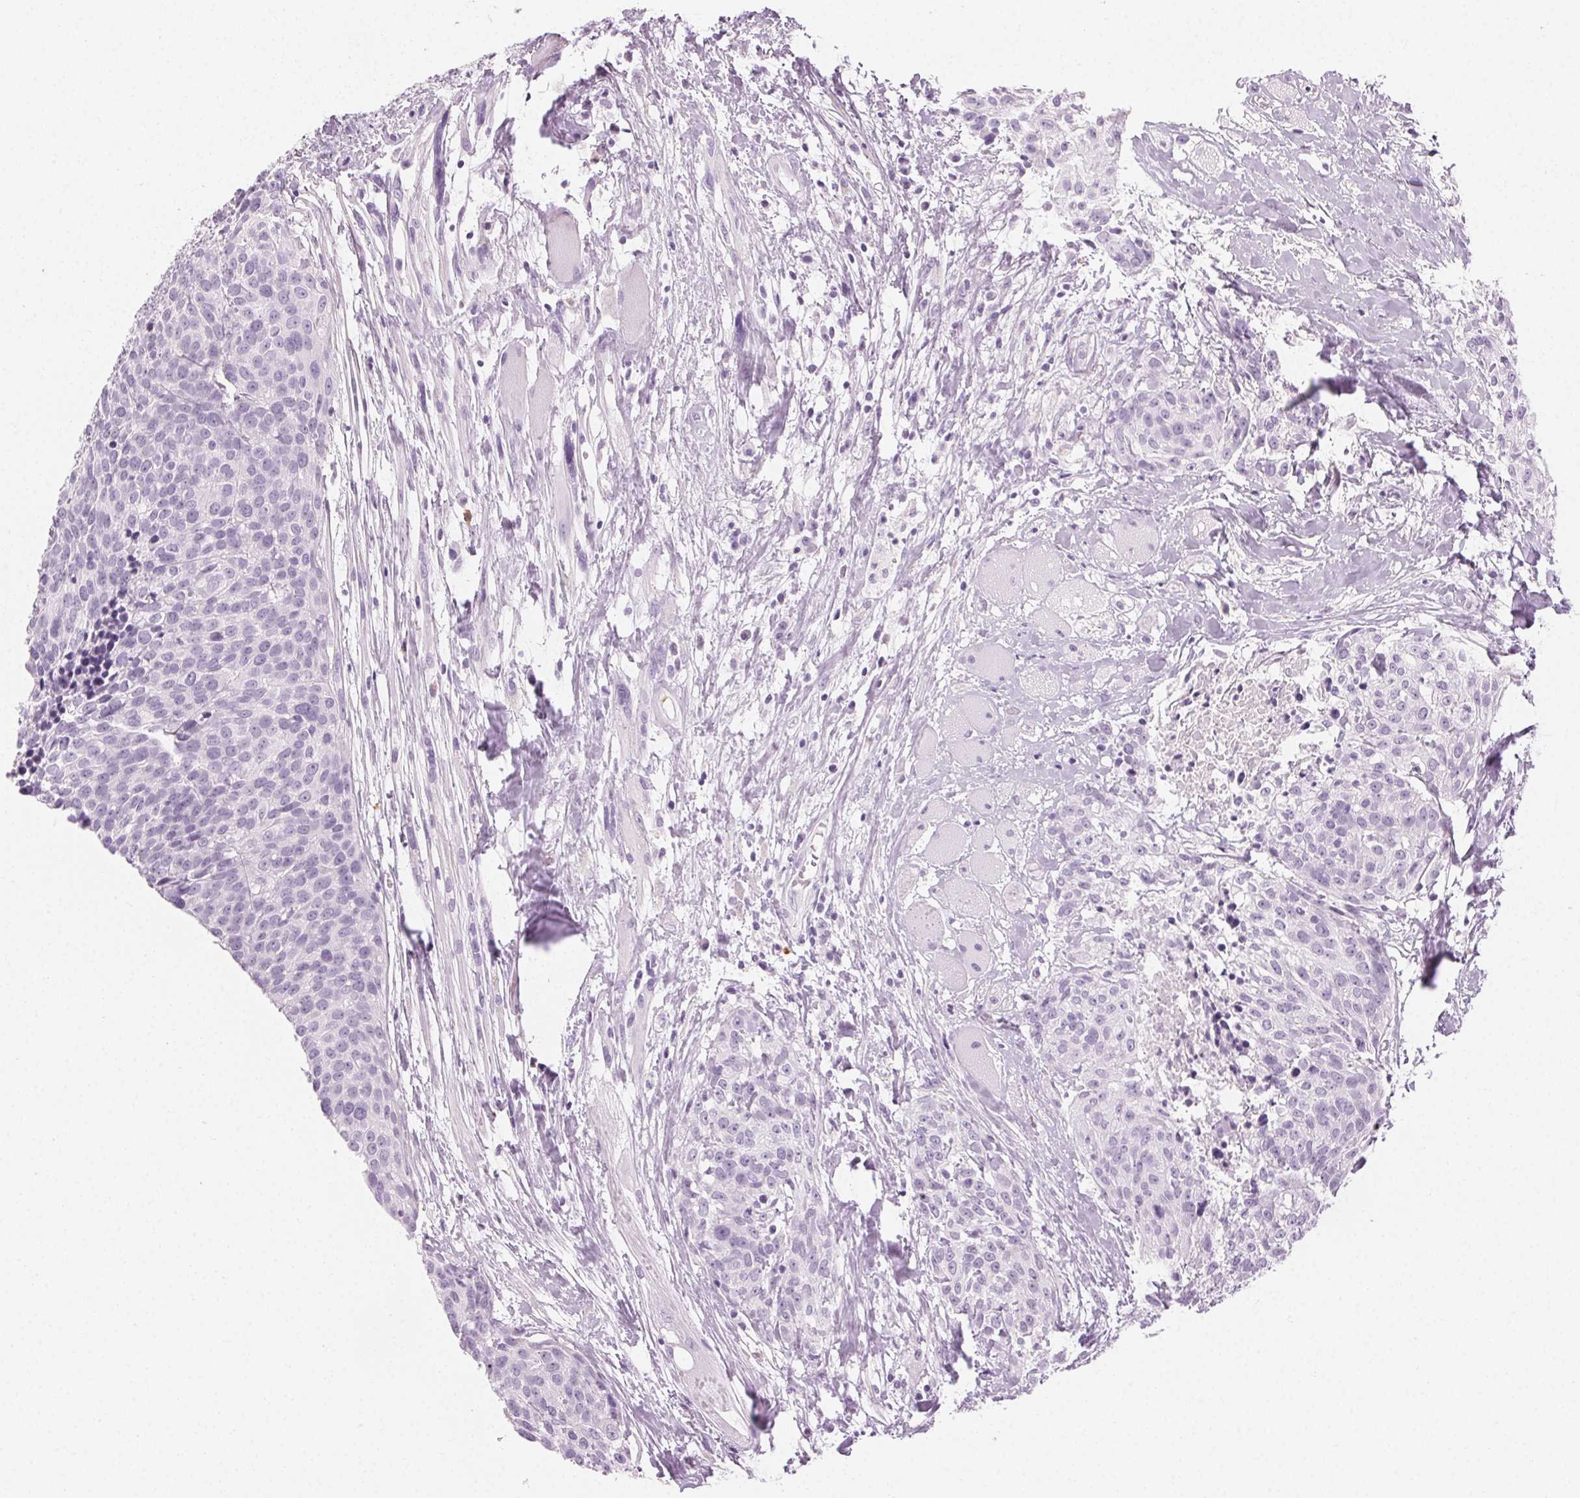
{"staining": {"intensity": "negative", "quantity": "none", "location": "none"}, "tissue": "head and neck cancer", "cell_type": "Tumor cells", "image_type": "cancer", "snomed": [{"axis": "morphology", "description": "Squamous cell carcinoma, NOS"}, {"axis": "topography", "description": "Oral tissue"}, {"axis": "topography", "description": "Head-Neck"}], "caption": "Tumor cells show no significant expression in head and neck squamous cell carcinoma. (DAB immunohistochemistry (IHC) visualized using brightfield microscopy, high magnification).", "gene": "MPO", "patient": {"sex": "male", "age": 64}}